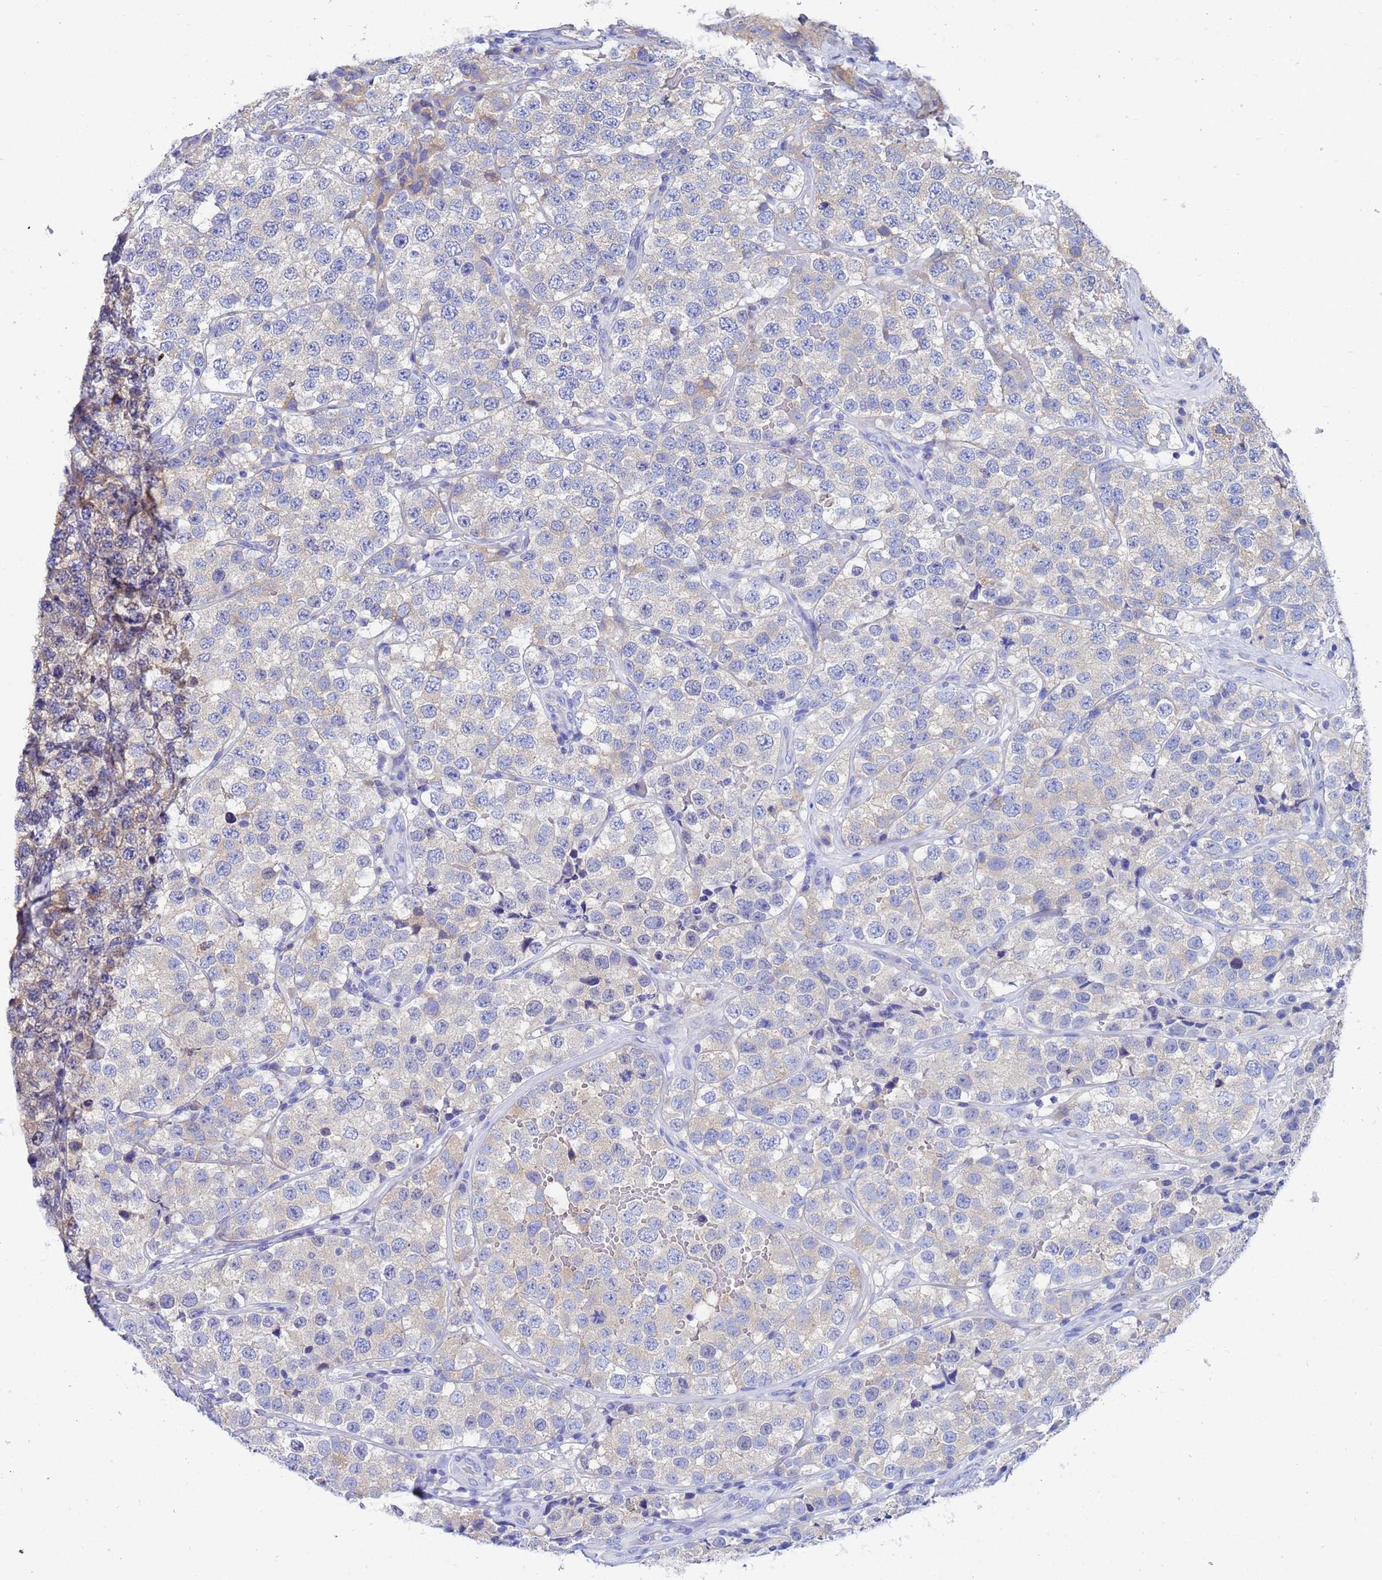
{"staining": {"intensity": "negative", "quantity": "none", "location": "none"}, "tissue": "testis cancer", "cell_type": "Tumor cells", "image_type": "cancer", "snomed": [{"axis": "morphology", "description": "Seminoma, NOS"}, {"axis": "topography", "description": "Testis"}], "caption": "Micrograph shows no protein expression in tumor cells of testis seminoma tissue.", "gene": "UBE2O", "patient": {"sex": "male", "age": 34}}